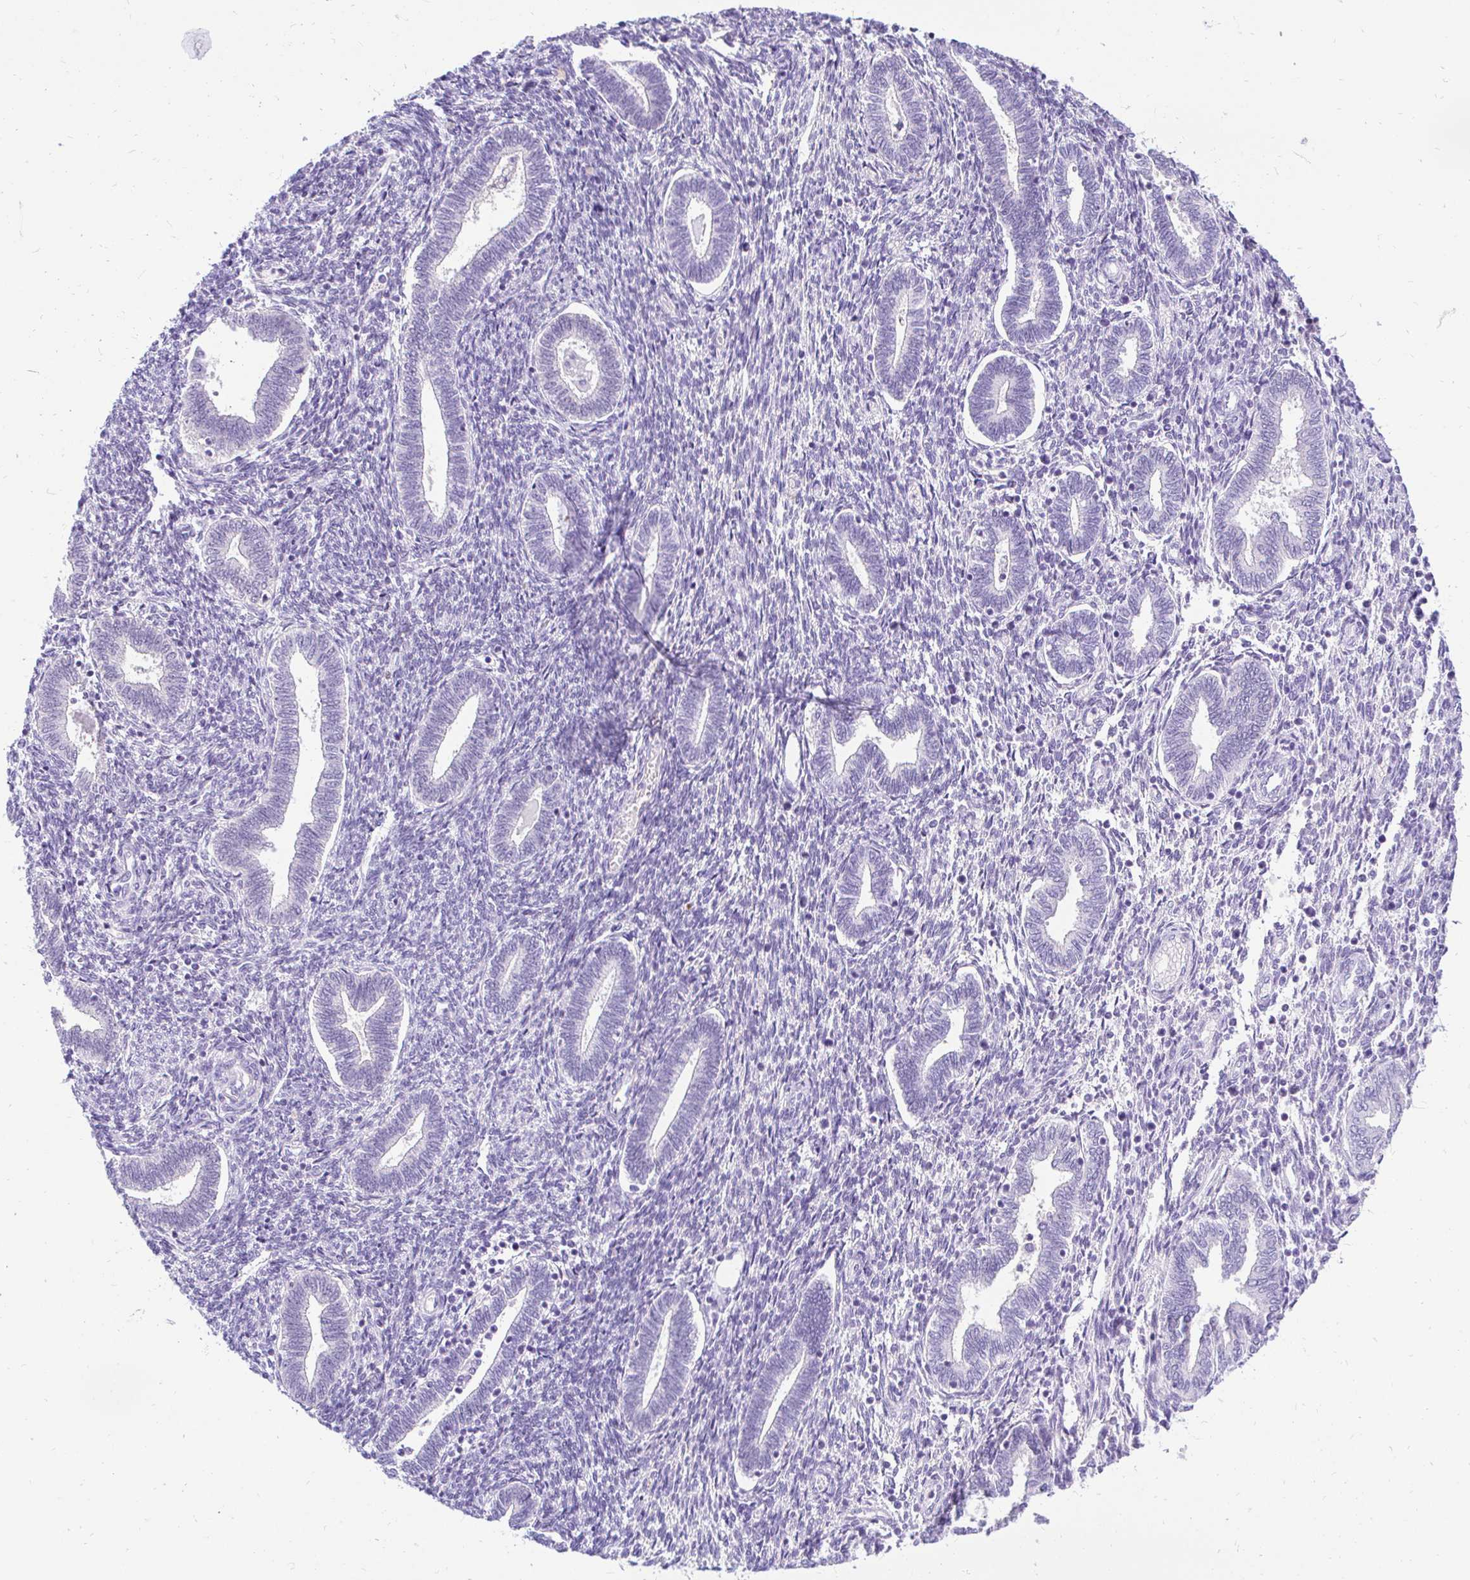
{"staining": {"intensity": "negative", "quantity": "none", "location": "none"}, "tissue": "endometrium", "cell_type": "Cells in endometrial stroma", "image_type": "normal", "snomed": [{"axis": "morphology", "description": "Normal tissue, NOS"}, {"axis": "topography", "description": "Endometrium"}], "caption": "IHC micrograph of unremarkable endometrium: endometrium stained with DAB demonstrates no significant protein expression in cells in endometrial stroma. Brightfield microscopy of immunohistochemistry stained with DAB (3,3'-diaminobenzidine) (brown) and hematoxylin (blue), captured at high magnification.", "gene": "FATE1", "patient": {"sex": "female", "age": 42}}